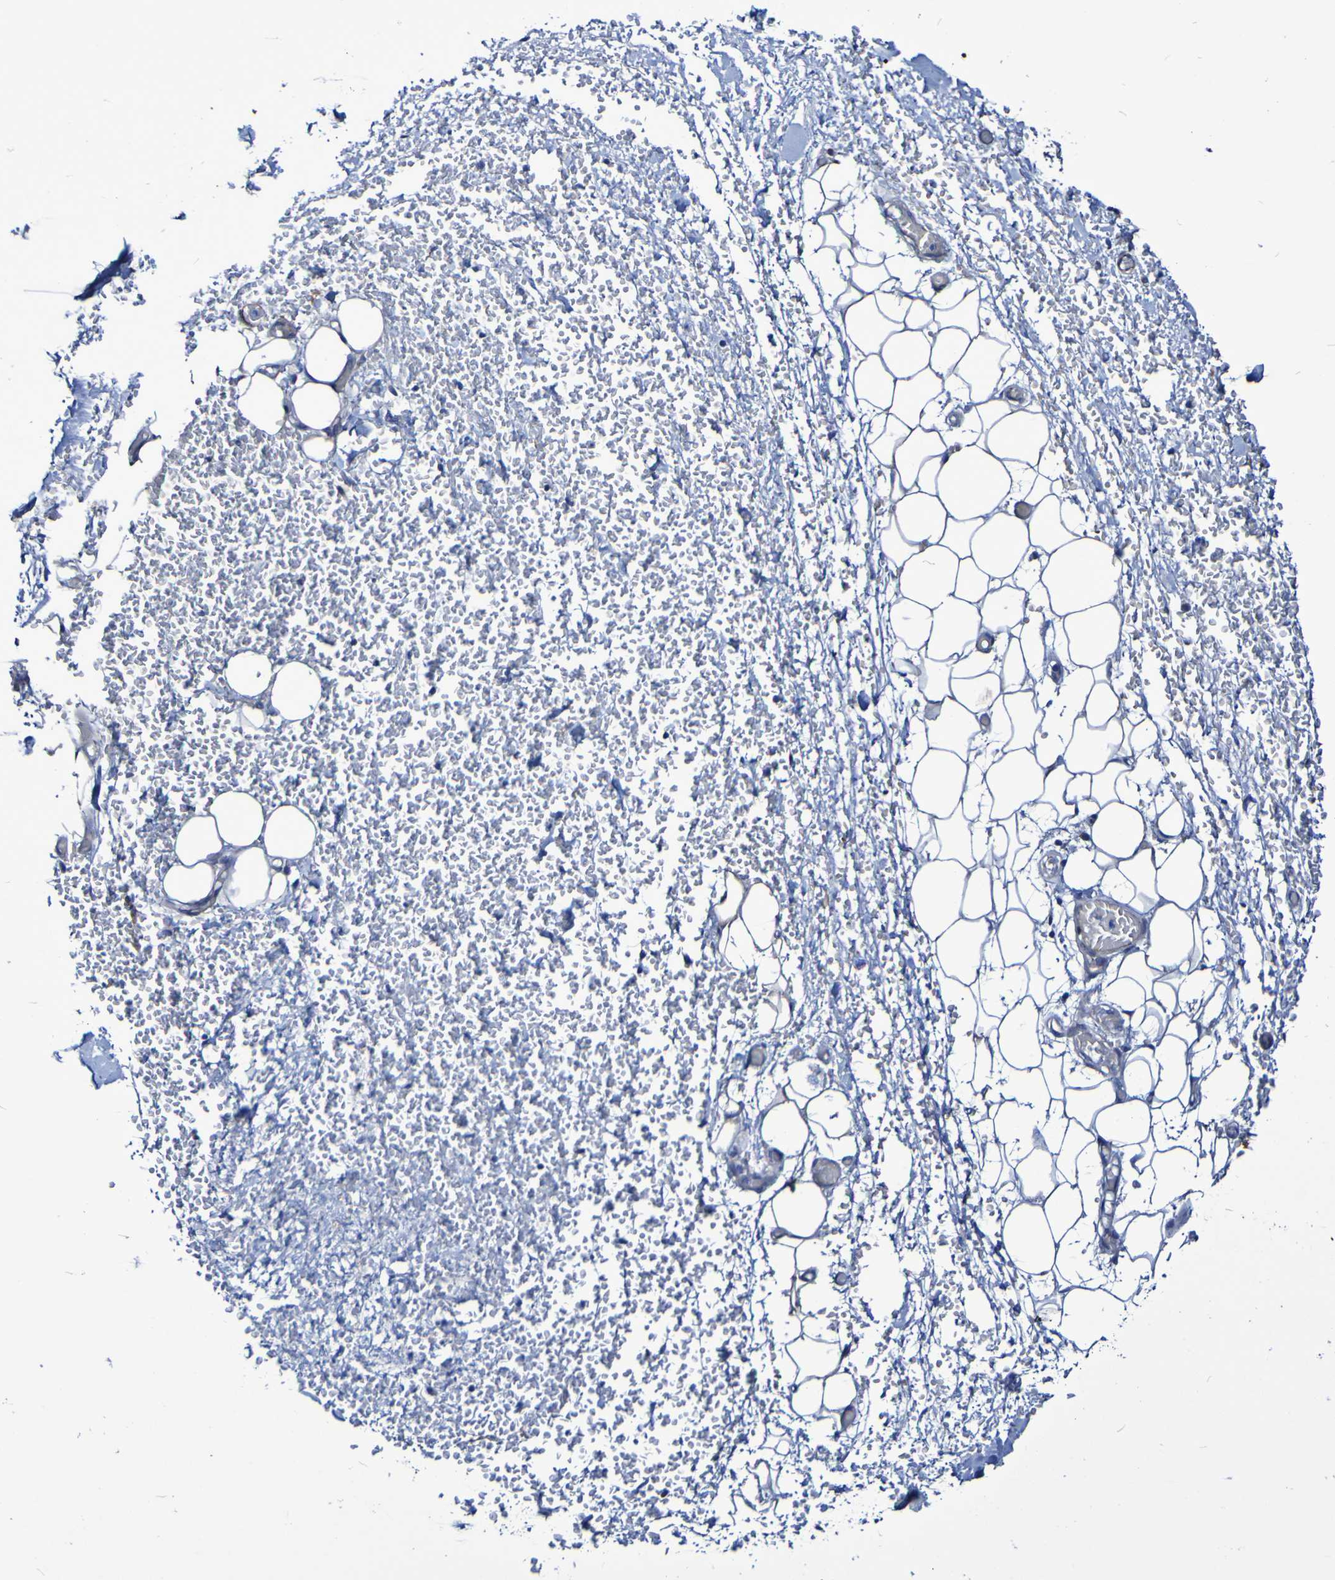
{"staining": {"intensity": "negative", "quantity": "none", "location": "none"}, "tissue": "adipose tissue", "cell_type": "Adipocytes", "image_type": "normal", "snomed": [{"axis": "morphology", "description": "Normal tissue, NOS"}, {"axis": "morphology", "description": "Adenocarcinoma, NOS"}, {"axis": "topography", "description": "Esophagus"}], "caption": "Immunohistochemical staining of benign human adipose tissue displays no significant positivity in adipocytes. (DAB (3,3'-diaminobenzidine) immunohistochemistry, high magnification).", "gene": "LPP", "patient": {"sex": "male", "age": 62}}